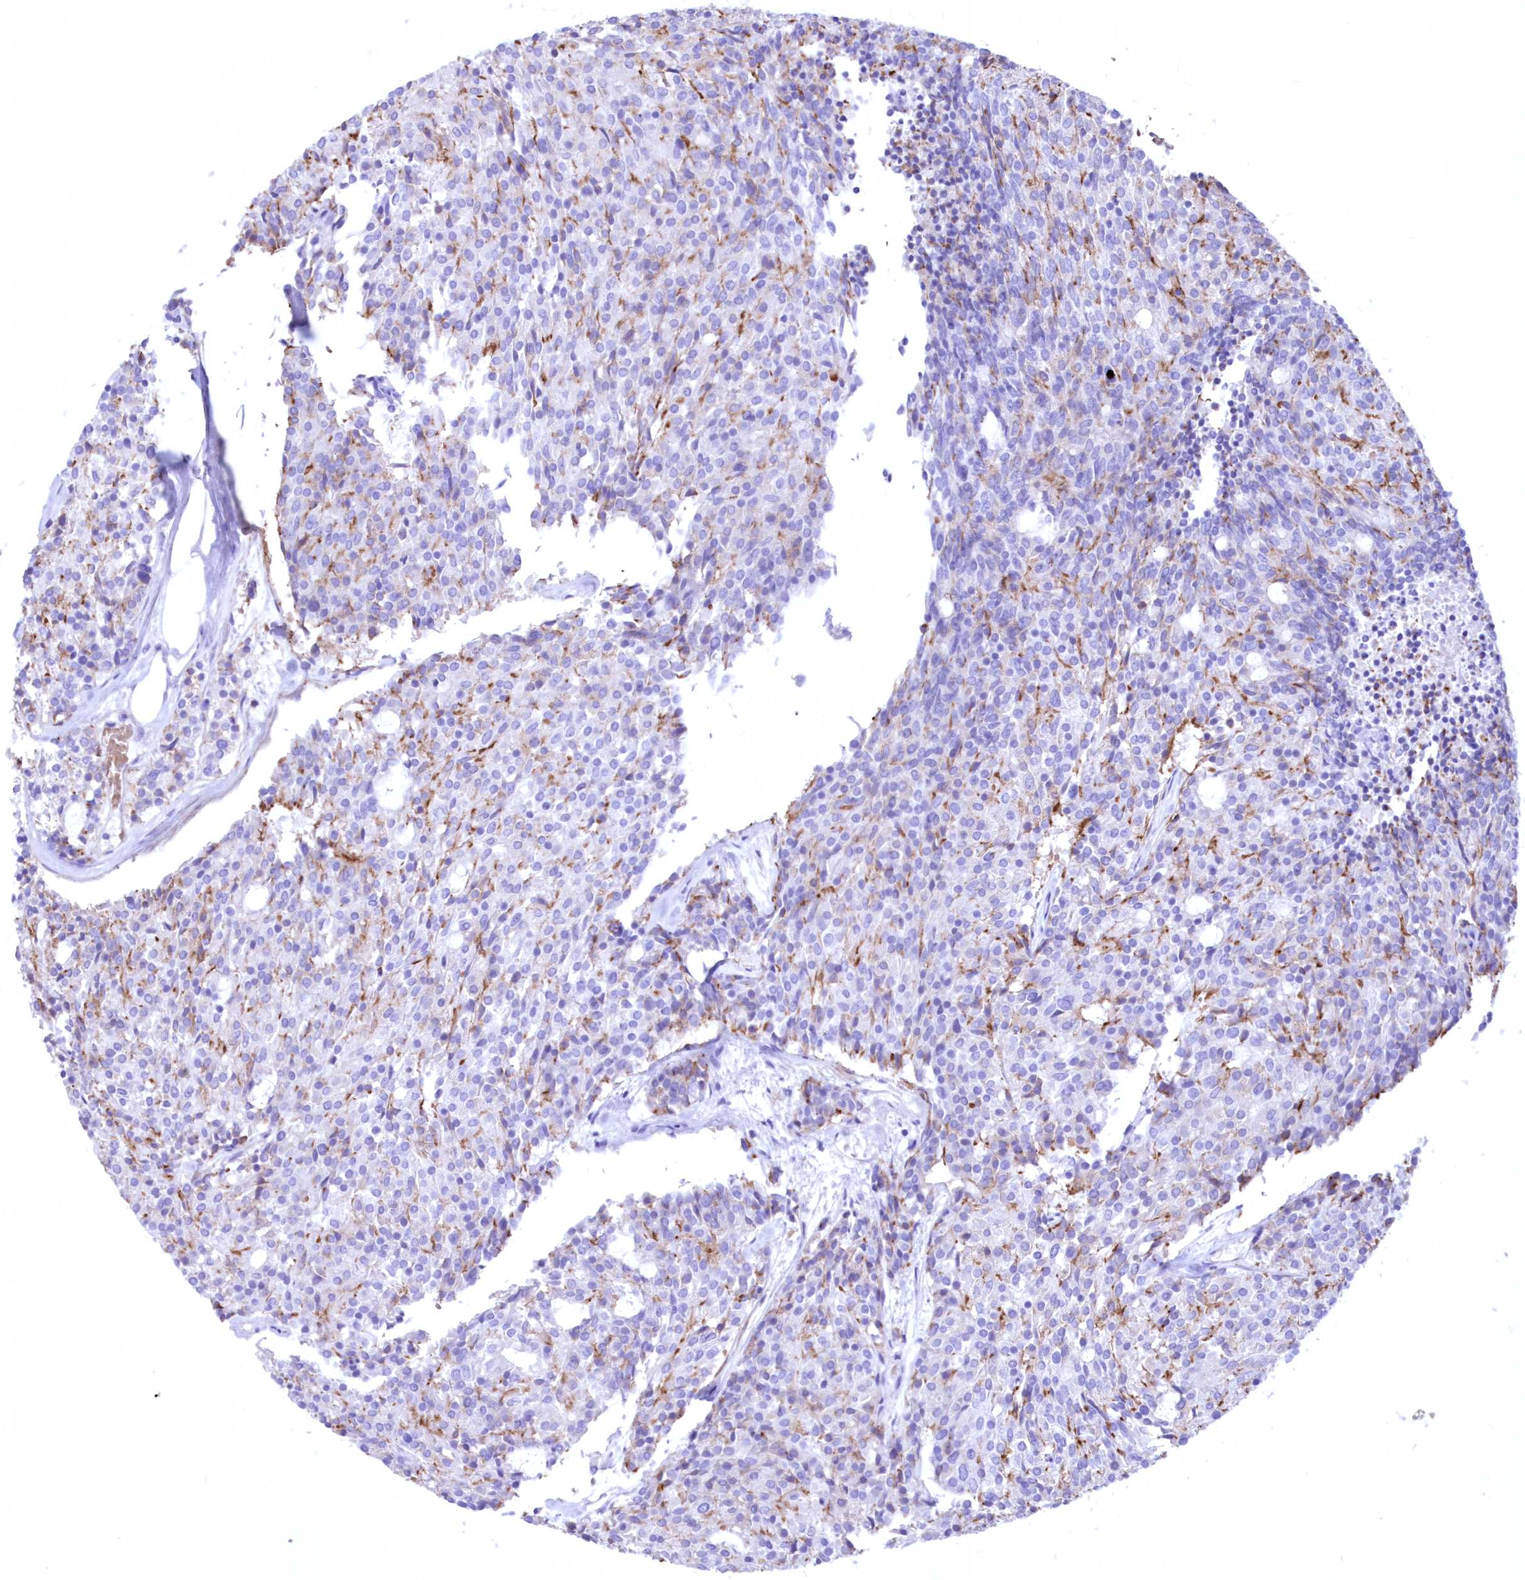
{"staining": {"intensity": "negative", "quantity": "none", "location": "none"}, "tissue": "carcinoid", "cell_type": "Tumor cells", "image_type": "cancer", "snomed": [{"axis": "morphology", "description": "Carcinoid, malignant, NOS"}, {"axis": "topography", "description": "Pancreas"}], "caption": "The image demonstrates no significant expression in tumor cells of carcinoid.", "gene": "WDR74", "patient": {"sex": "female", "age": 54}}